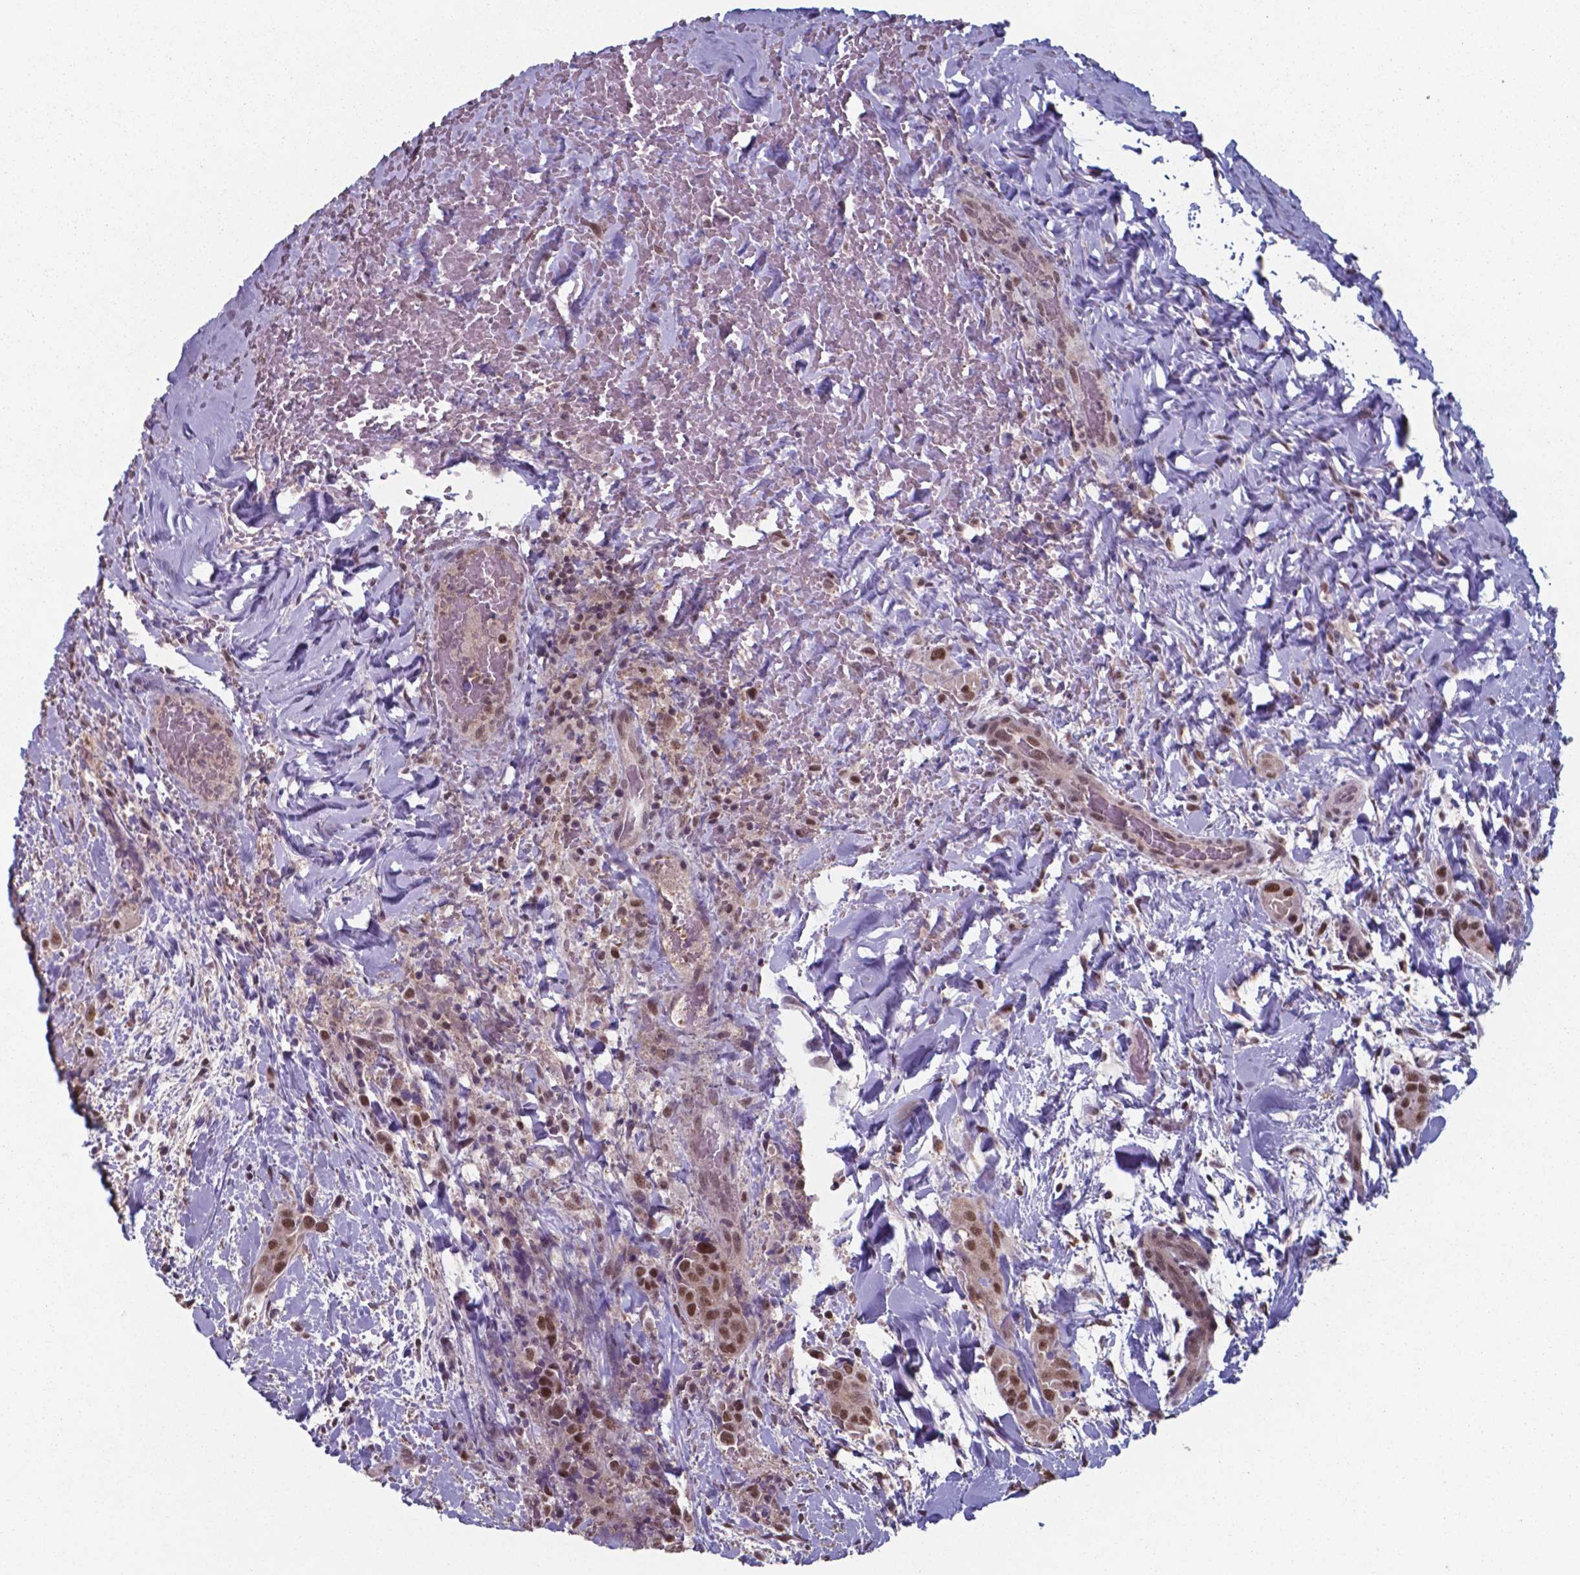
{"staining": {"intensity": "moderate", "quantity": ">75%", "location": "nuclear"}, "tissue": "thyroid cancer", "cell_type": "Tumor cells", "image_type": "cancer", "snomed": [{"axis": "morphology", "description": "Papillary adenocarcinoma, NOS"}, {"axis": "topography", "description": "Thyroid gland"}], "caption": "A brown stain highlights moderate nuclear expression of a protein in thyroid cancer tumor cells.", "gene": "UBA1", "patient": {"sex": "male", "age": 61}}